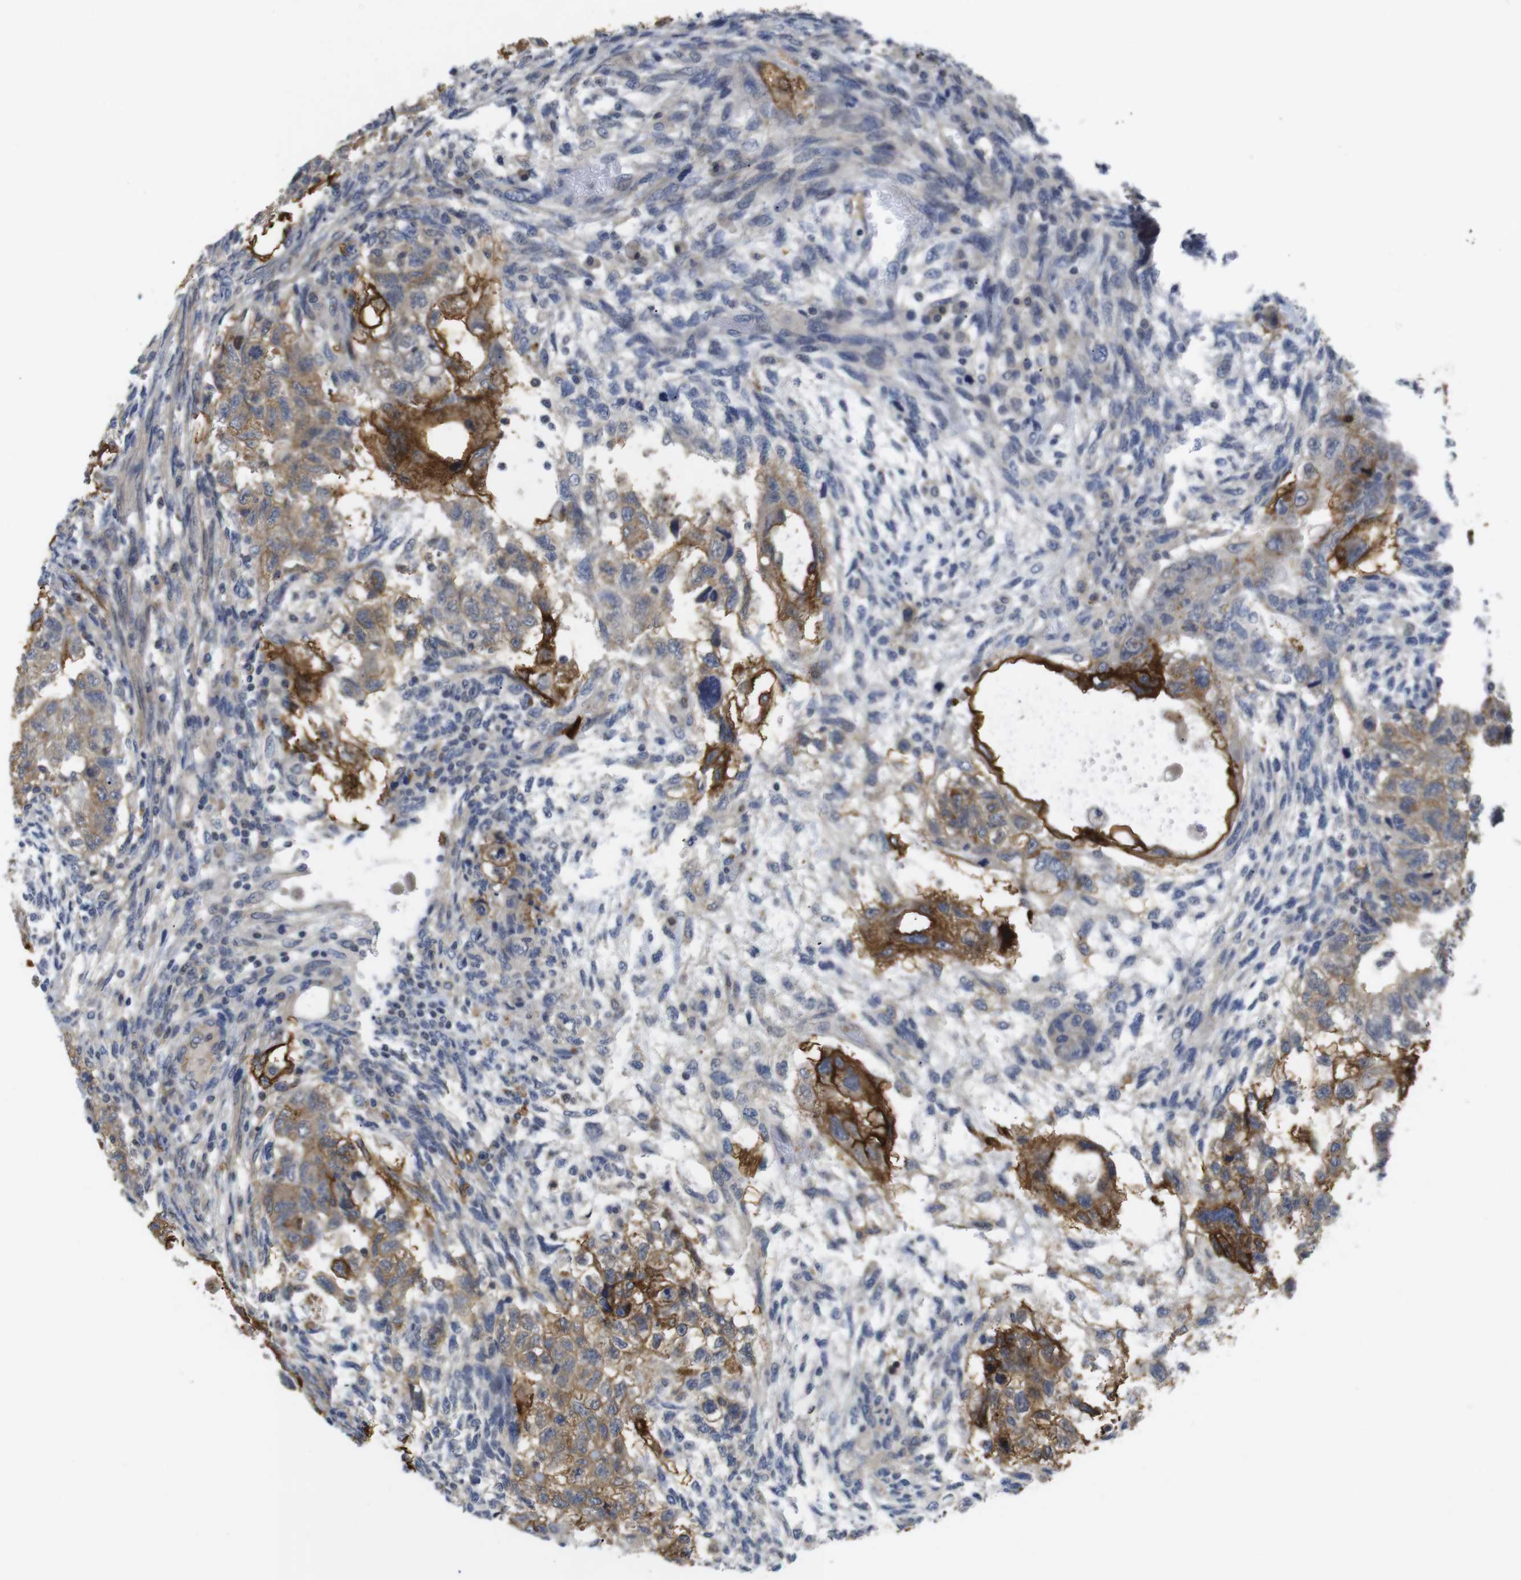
{"staining": {"intensity": "moderate", "quantity": ">75%", "location": "cytoplasmic/membranous"}, "tissue": "testis cancer", "cell_type": "Tumor cells", "image_type": "cancer", "snomed": [{"axis": "morphology", "description": "Normal tissue, NOS"}, {"axis": "morphology", "description": "Carcinoma, Embryonal, NOS"}, {"axis": "topography", "description": "Testis"}], "caption": "A brown stain highlights moderate cytoplasmic/membranous positivity of a protein in human embryonal carcinoma (testis) tumor cells.", "gene": "FNTA", "patient": {"sex": "male", "age": 36}}